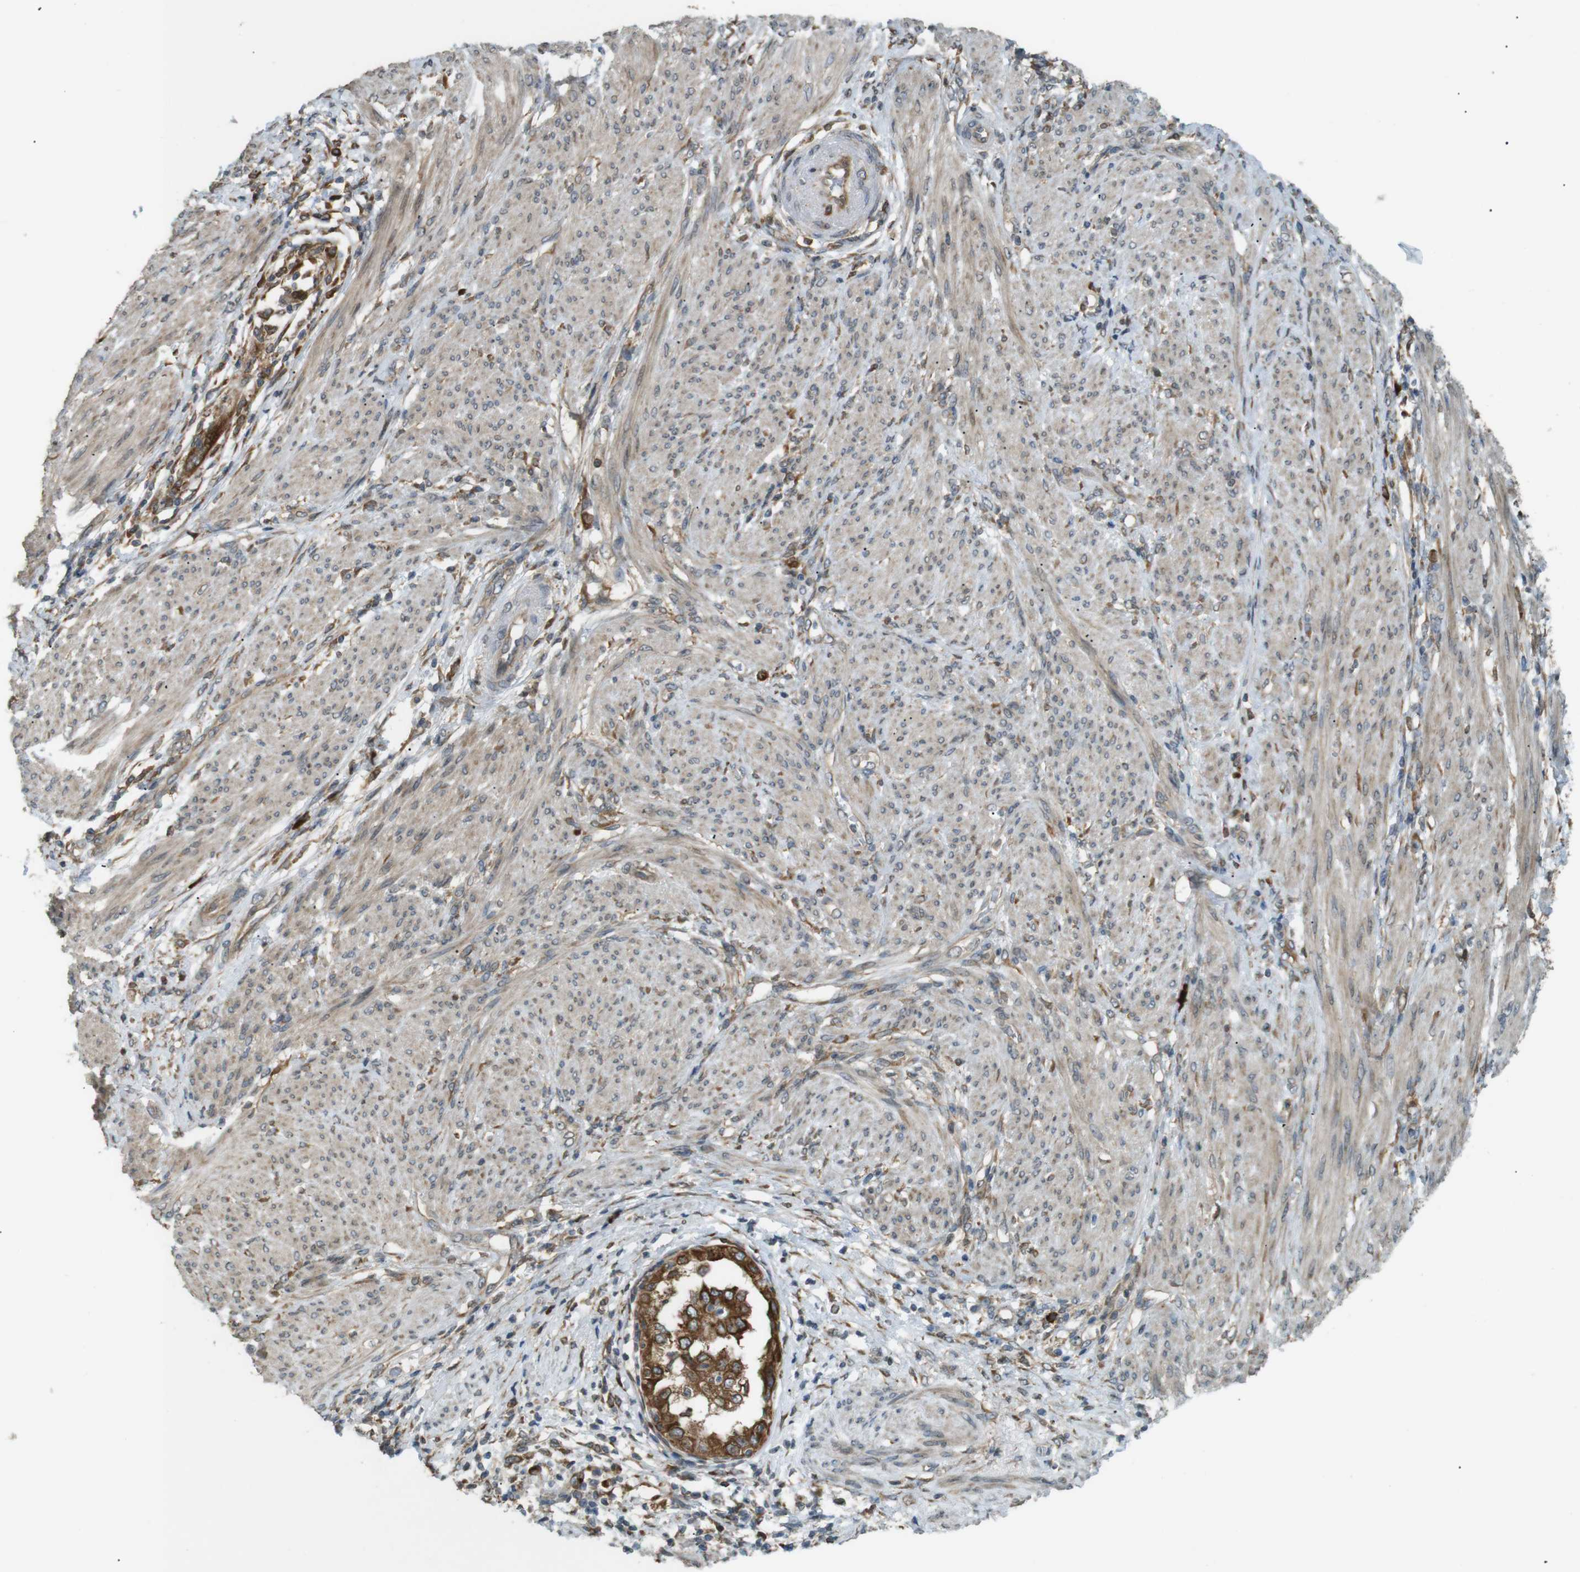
{"staining": {"intensity": "strong", "quantity": ">75%", "location": "cytoplasmic/membranous"}, "tissue": "endometrial cancer", "cell_type": "Tumor cells", "image_type": "cancer", "snomed": [{"axis": "morphology", "description": "Adenocarcinoma, NOS"}, {"axis": "topography", "description": "Endometrium"}], "caption": "Immunohistochemical staining of human endometrial adenocarcinoma exhibits high levels of strong cytoplasmic/membranous protein expression in approximately >75% of tumor cells.", "gene": "TMED4", "patient": {"sex": "female", "age": 85}}